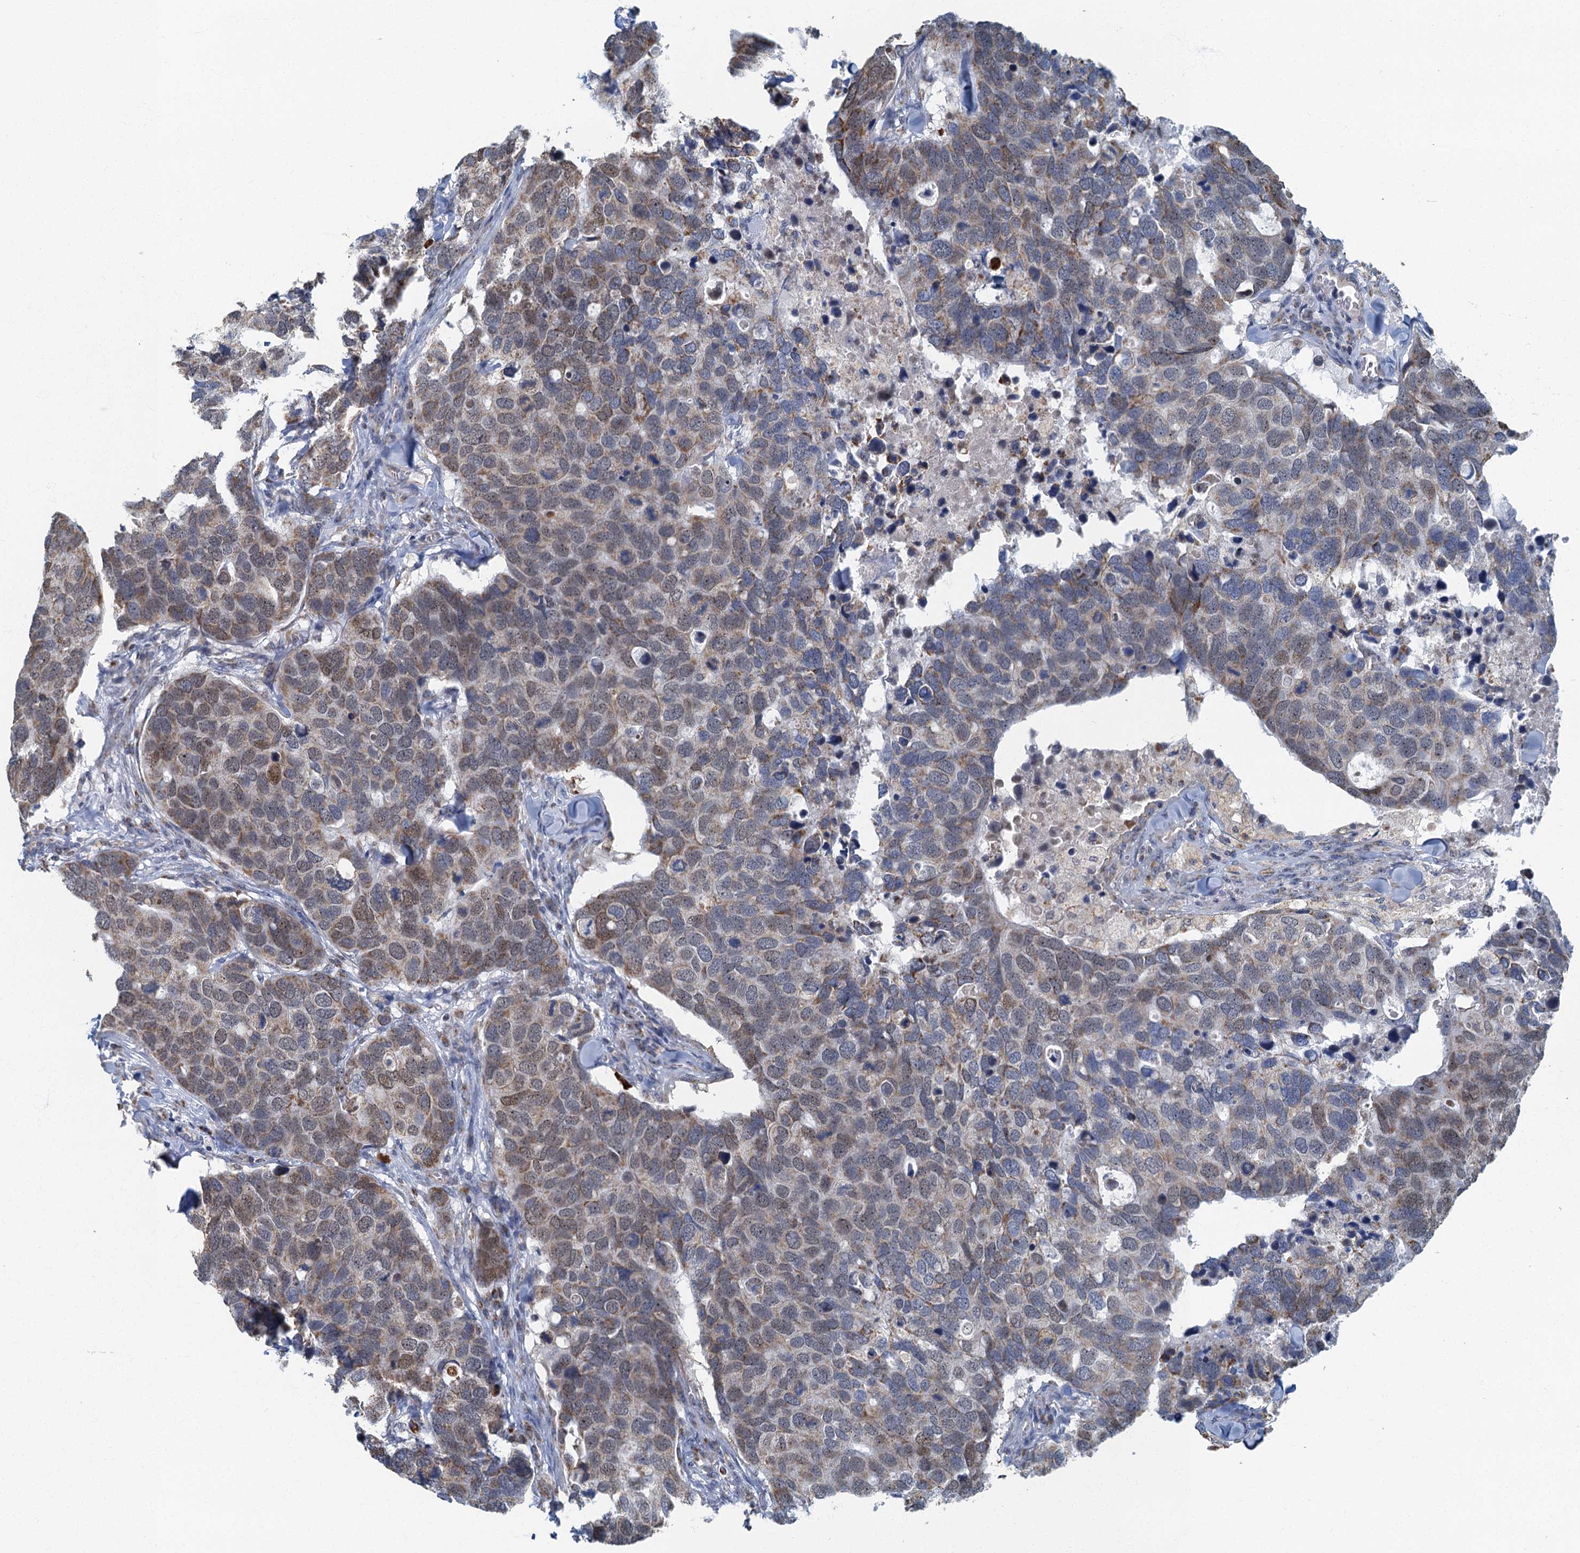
{"staining": {"intensity": "weak", "quantity": "25%-75%", "location": "cytoplasmic/membranous,nuclear"}, "tissue": "breast cancer", "cell_type": "Tumor cells", "image_type": "cancer", "snomed": [{"axis": "morphology", "description": "Duct carcinoma"}, {"axis": "topography", "description": "Breast"}], "caption": "IHC (DAB) staining of breast cancer (intraductal carcinoma) shows weak cytoplasmic/membranous and nuclear protein expression in about 25%-75% of tumor cells.", "gene": "RAD9B", "patient": {"sex": "female", "age": 83}}